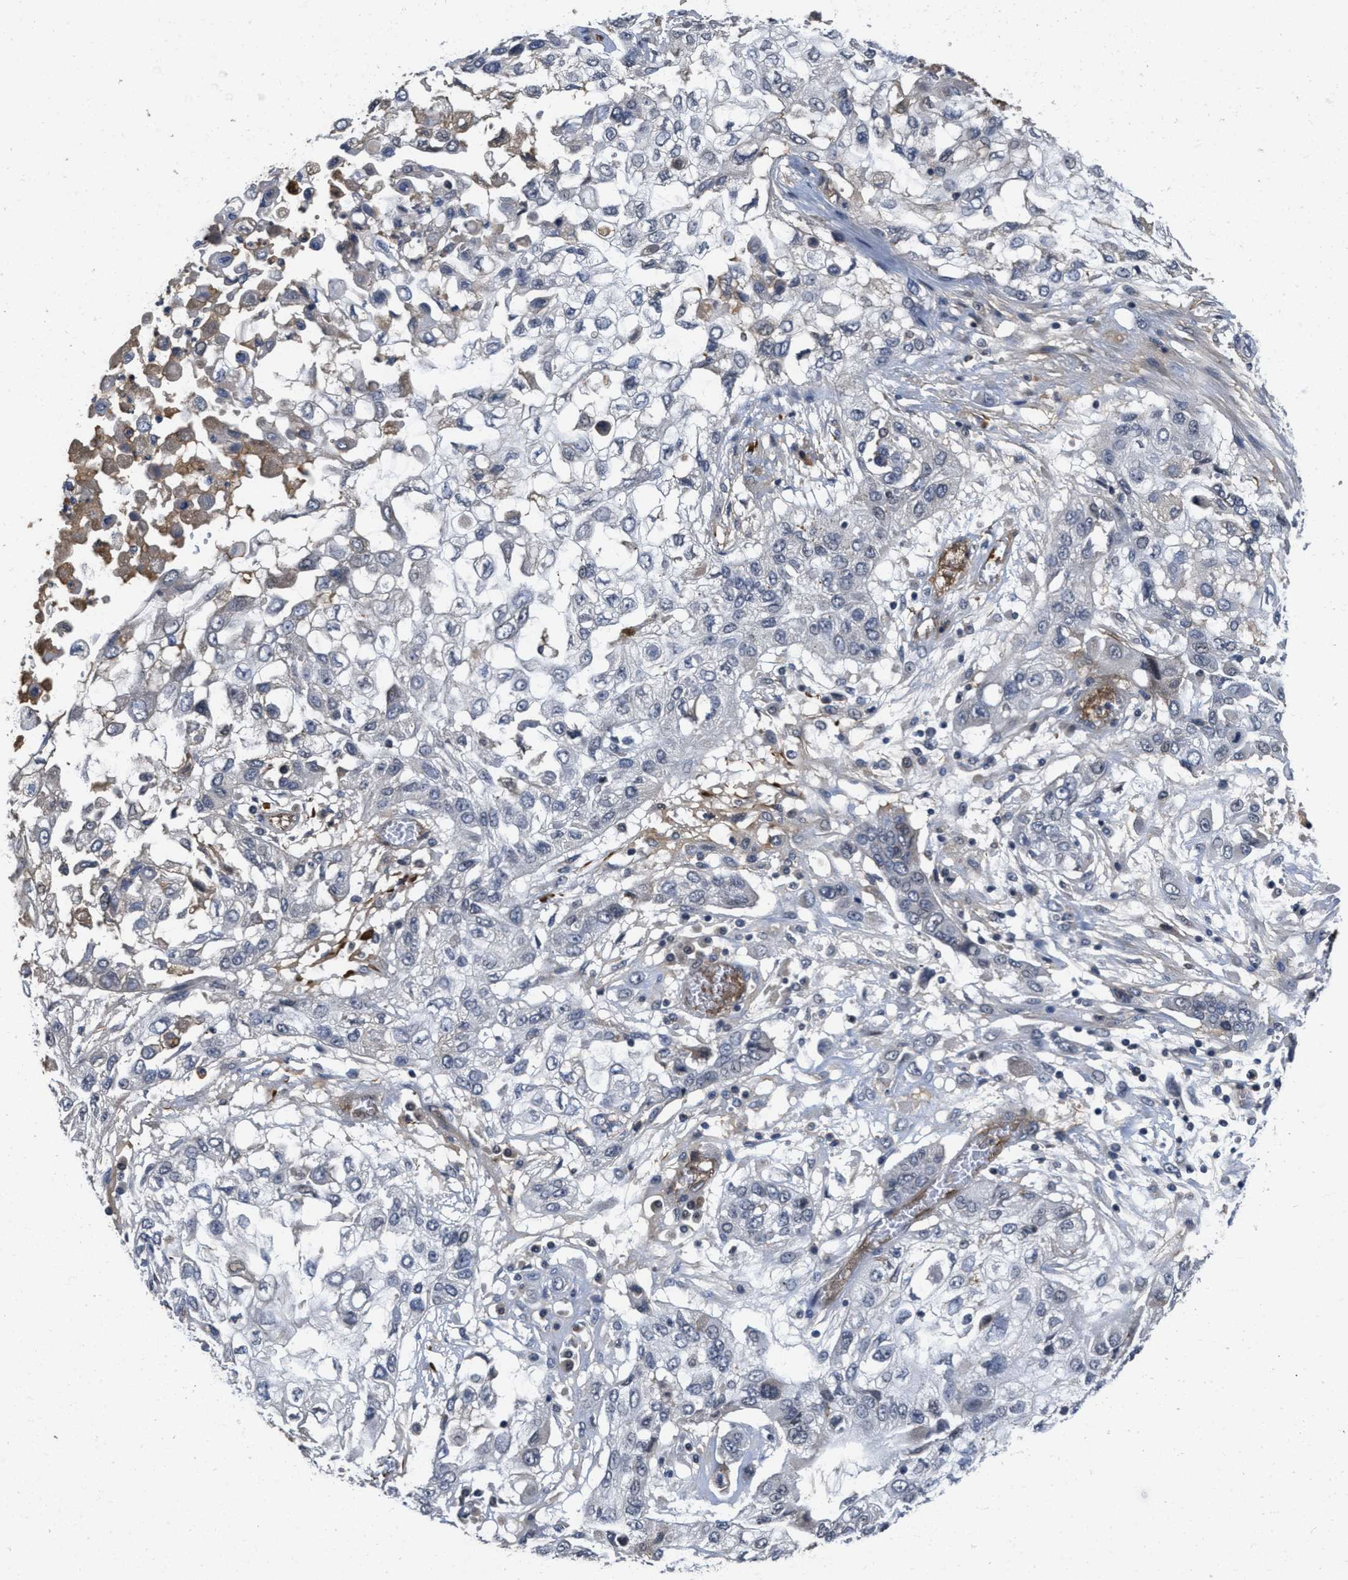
{"staining": {"intensity": "negative", "quantity": "none", "location": "none"}, "tissue": "lung cancer", "cell_type": "Tumor cells", "image_type": "cancer", "snomed": [{"axis": "morphology", "description": "Squamous cell carcinoma, NOS"}, {"axis": "topography", "description": "Lung"}], "caption": "Tumor cells show no significant expression in lung squamous cell carcinoma.", "gene": "ANGPT1", "patient": {"sex": "male", "age": 71}}